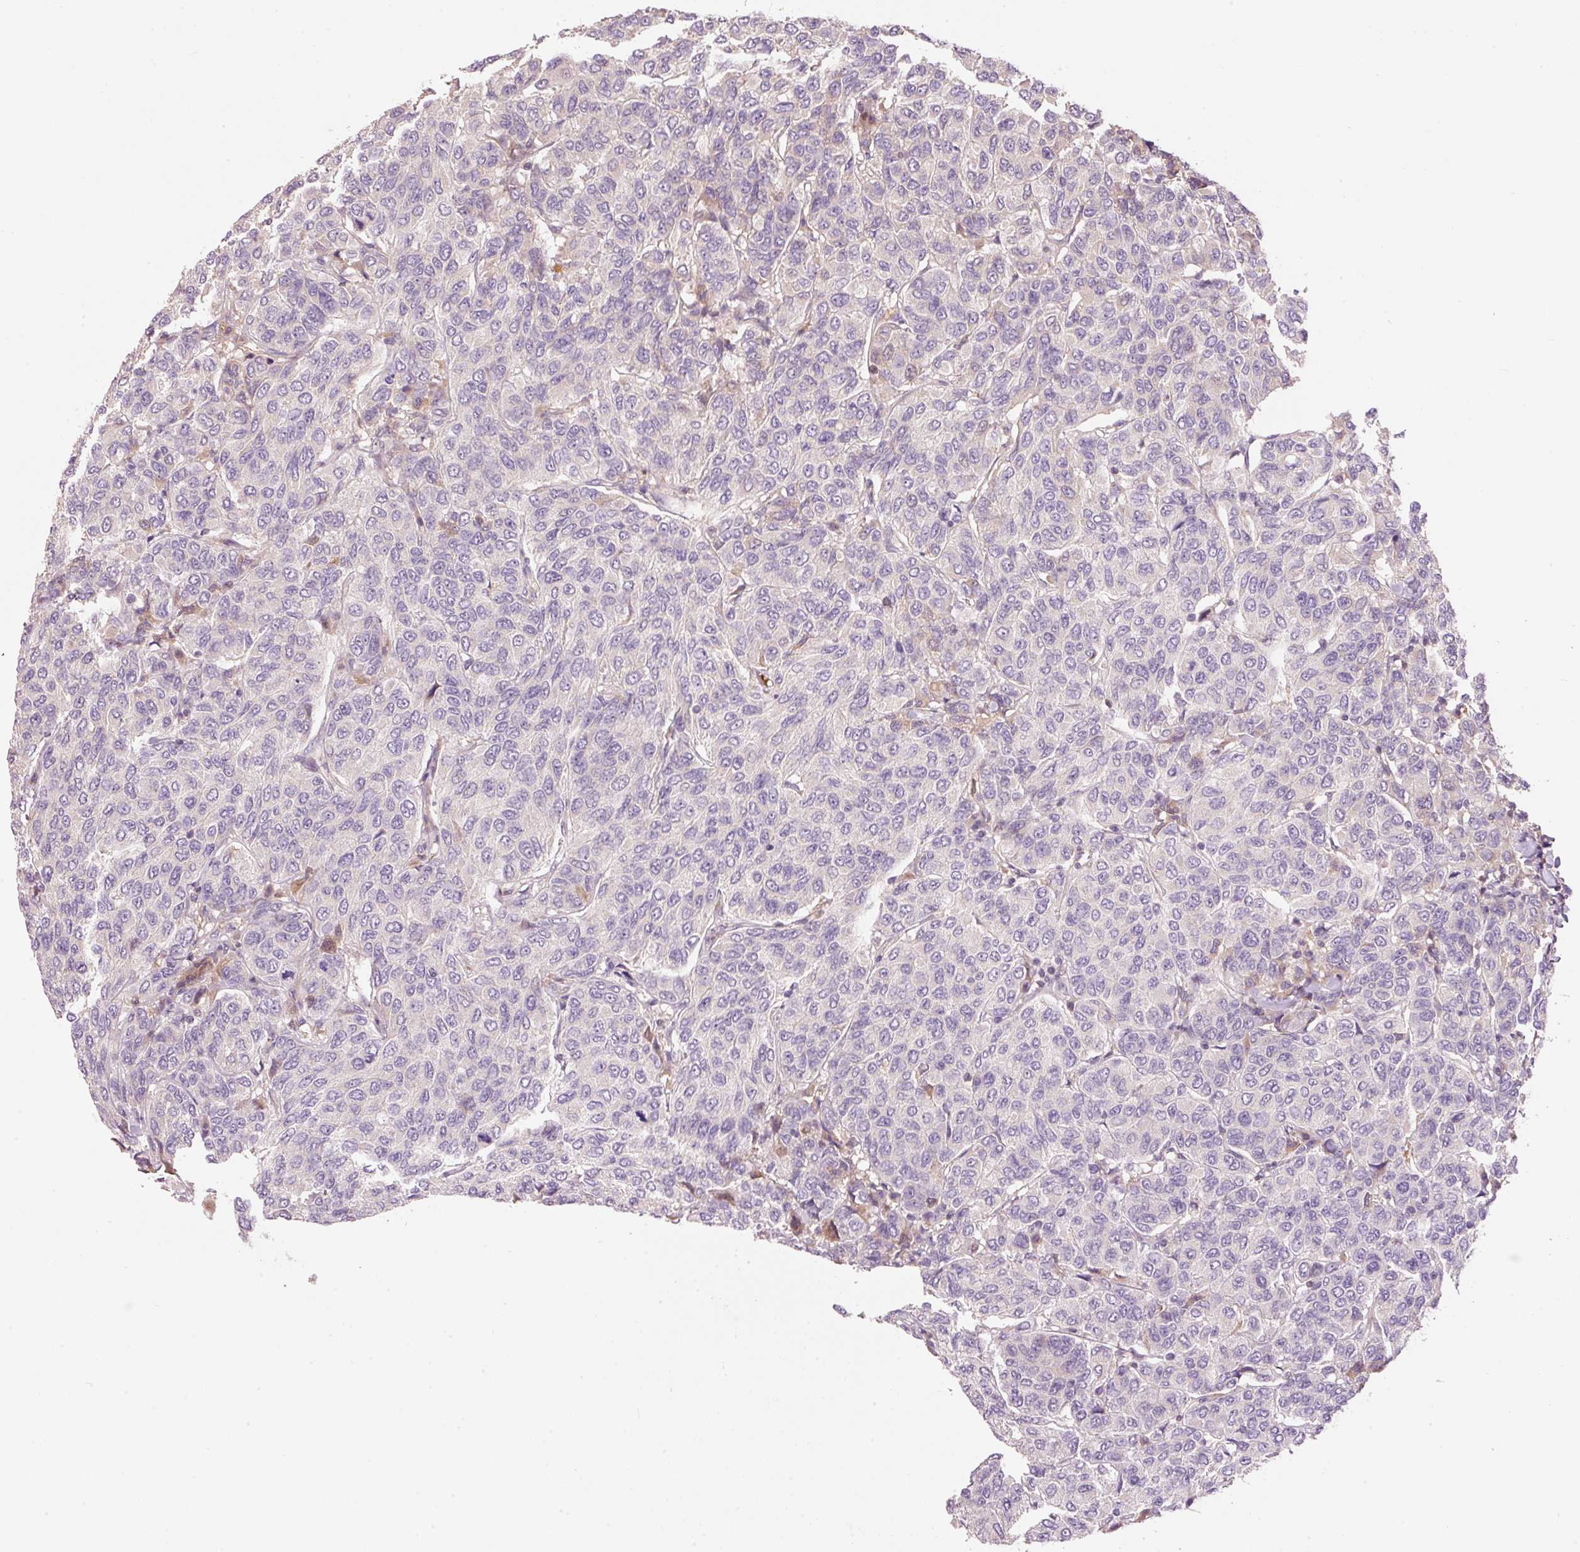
{"staining": {"intensity": "negative", "quantity": "none", "location": "none"}, "tissue": "breast cancer", "cell_type": "Tumor cells", "image_type": "cancer", "snomed": [{"axis": "morphology", "description": "Duct carcinoma"}, {"axis": "topography", "description": "Breast"}], "caption": "This image is of breast infiltrating ductal carcinoma stained with immunohistochemistry (IHC) to label a protein in brown with the nuclei are counter-stained blue. There is no positivity in tumor cells.", "gene": "CMTM8", "patient": {"sex": "female", "age": 55}}